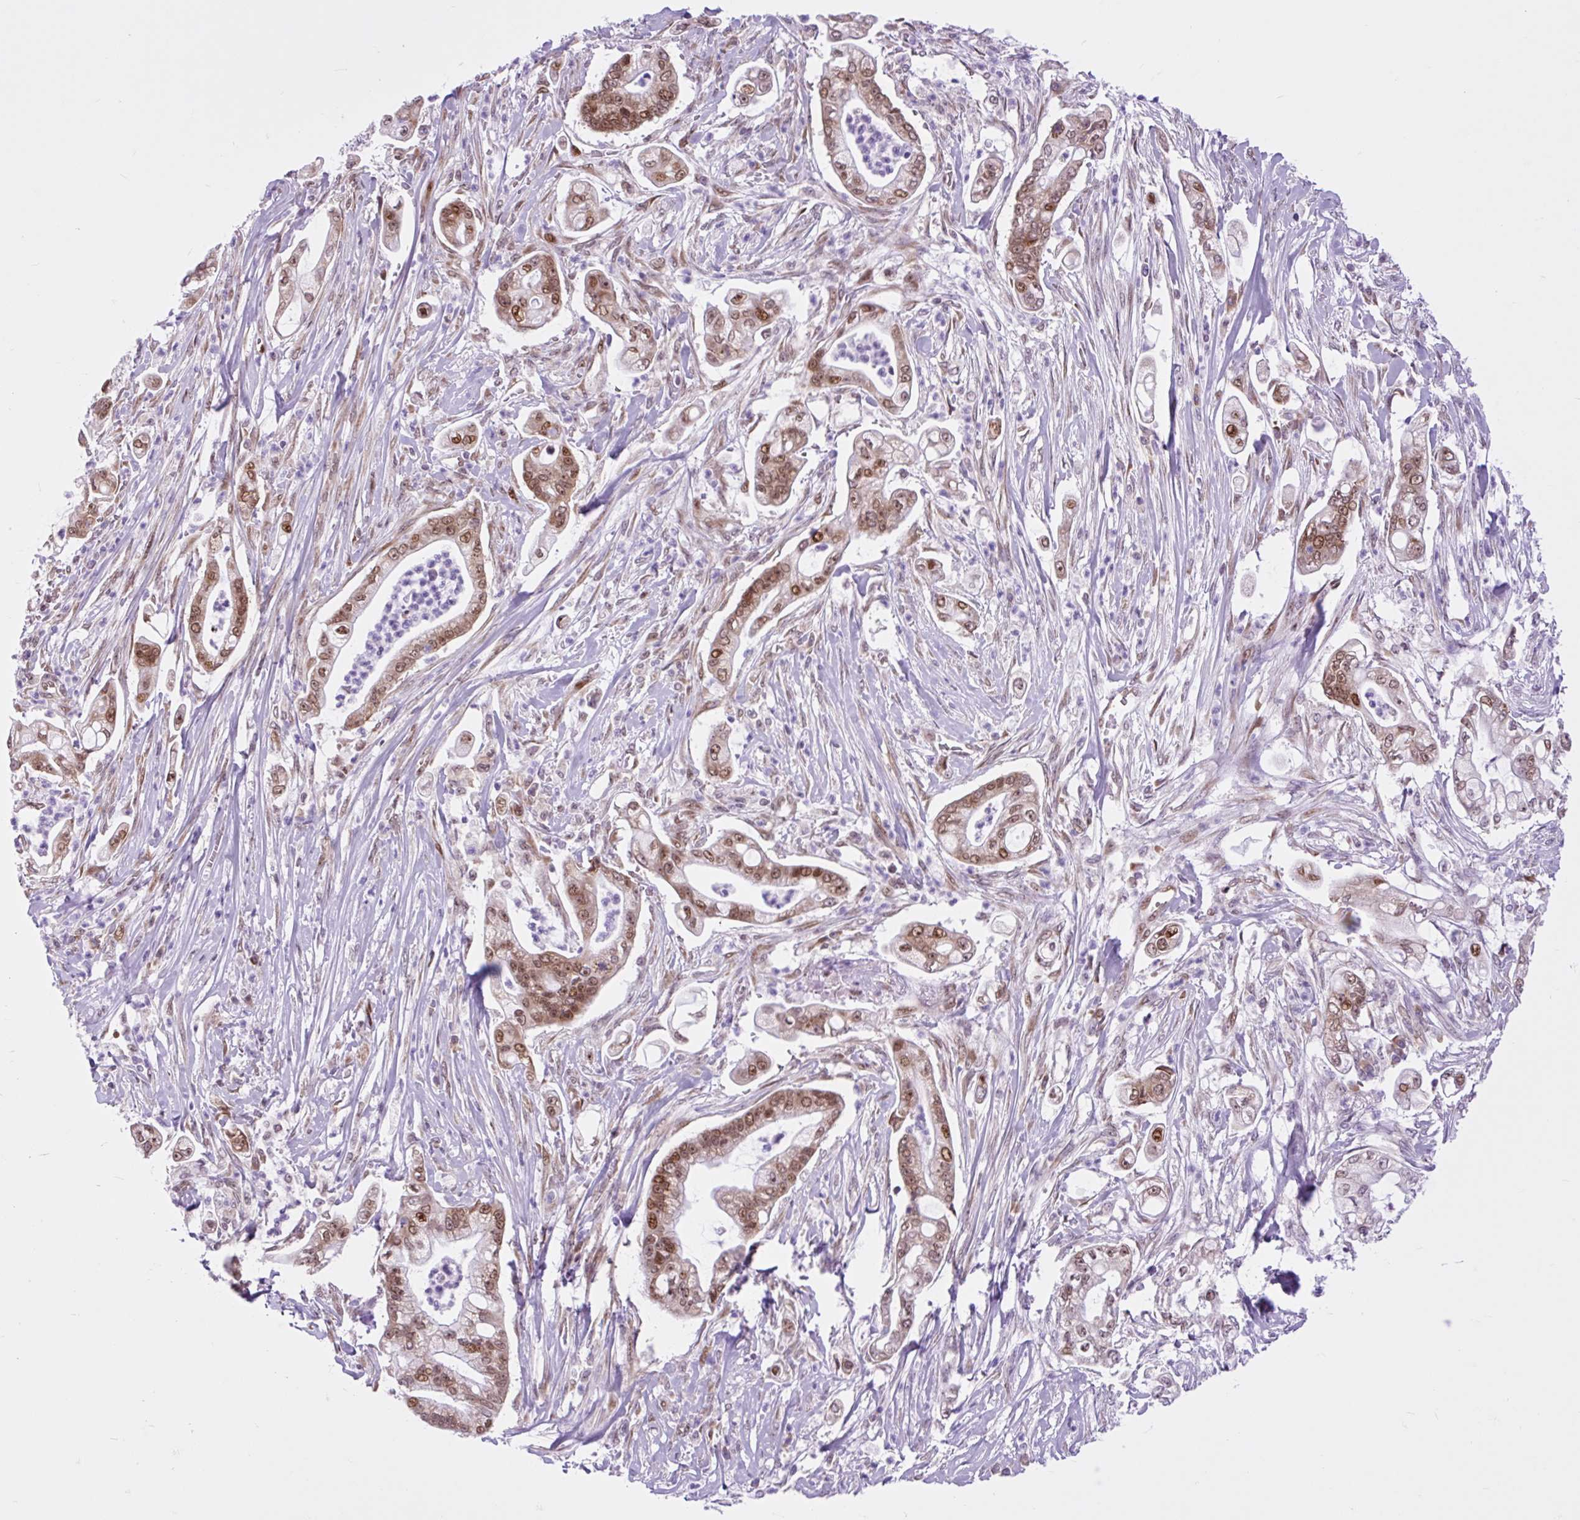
{"staining": {"intensity": "moderate", "quantity": ">75%", "location": "nuclear"}, "tissue": "pancreatic cancer", "cell_type": "Tumor cells", "image_type": "cancer", "snomed": [{"axis": "morphology", "description": "Adenocarcinoma, NOS"}, {"axis": "topography", "description": "Pancreas"}], "caption": "This is a photomicrograph of IHC staining of pancreatic cancer (adenocarcinoma), which shows moderate staining in the nuclear of tumor cells.", "gene": "CLK2", "patient": {"sex": "female", "age": 69}}